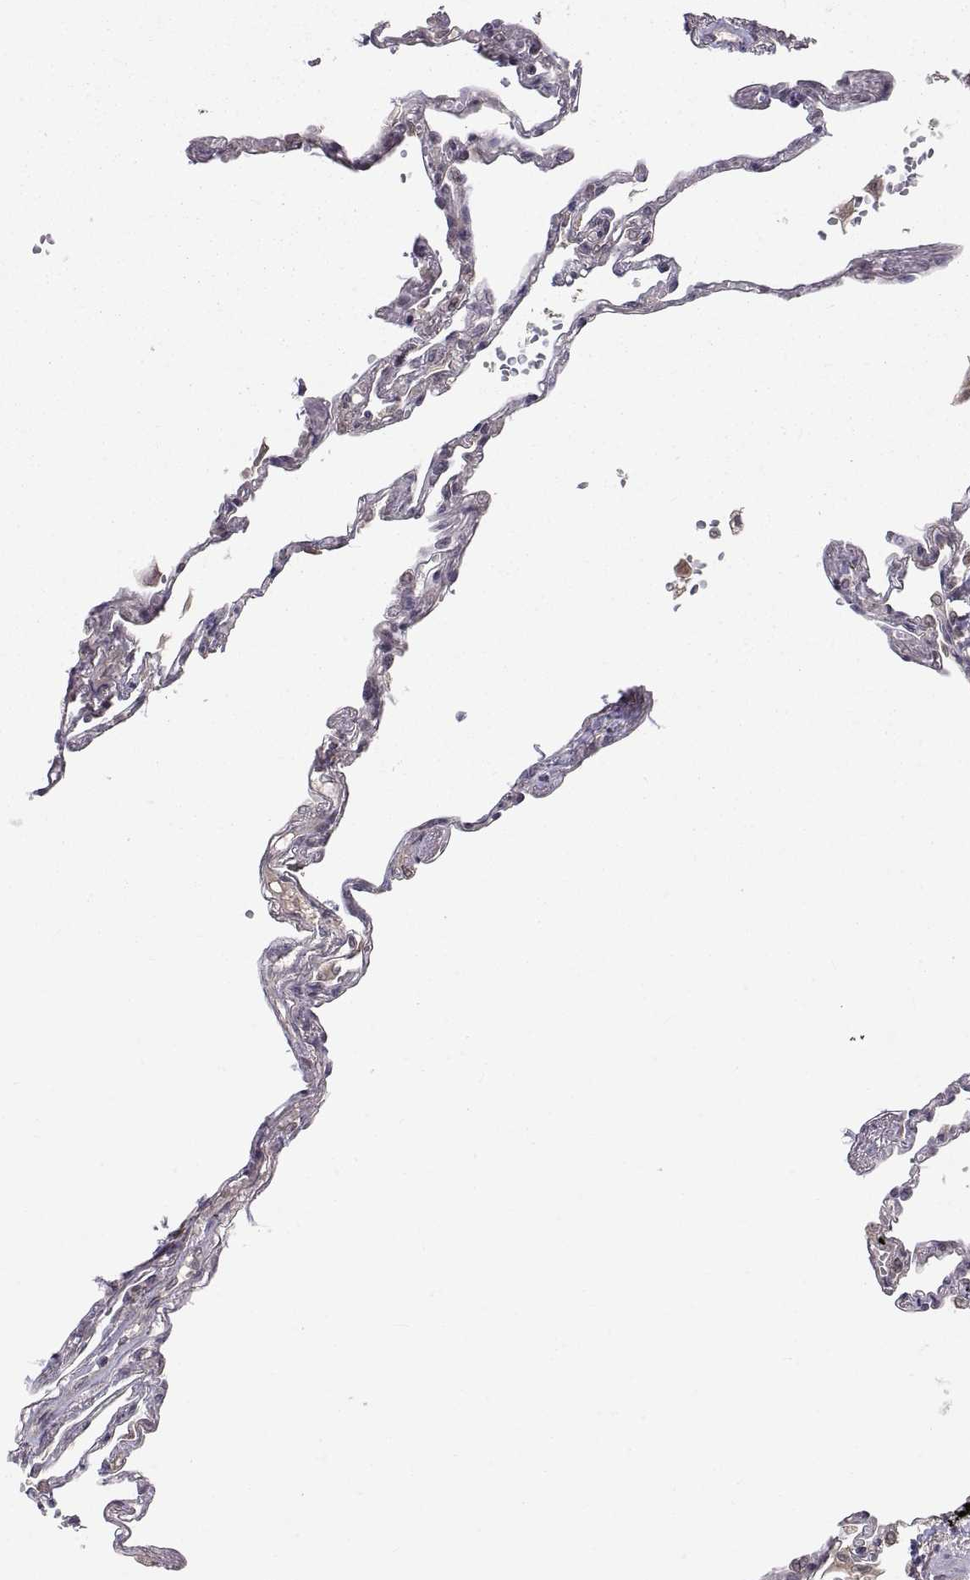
{"staining": {"intensity": "weak", "quantity": "<25%", "location": "cytoplasmic/membranous"}, "tissue": "lung", "cell_type": "Alveolar cells", "image_type": "normal", "snomed": [{"axis": "morphology", "description": "Normal tissue, NOS"}, {"axis": "topography", "description": "Lung"}], "caption": "This micrograph is of benign lung stained with immunohistochemistry (IHC) to label a protein in brown with the nuclei are counter-stained blue. There is no expression in alveolar cells.", "gene": "ABL2", "patient": {"sex": "male", "age": 78}}